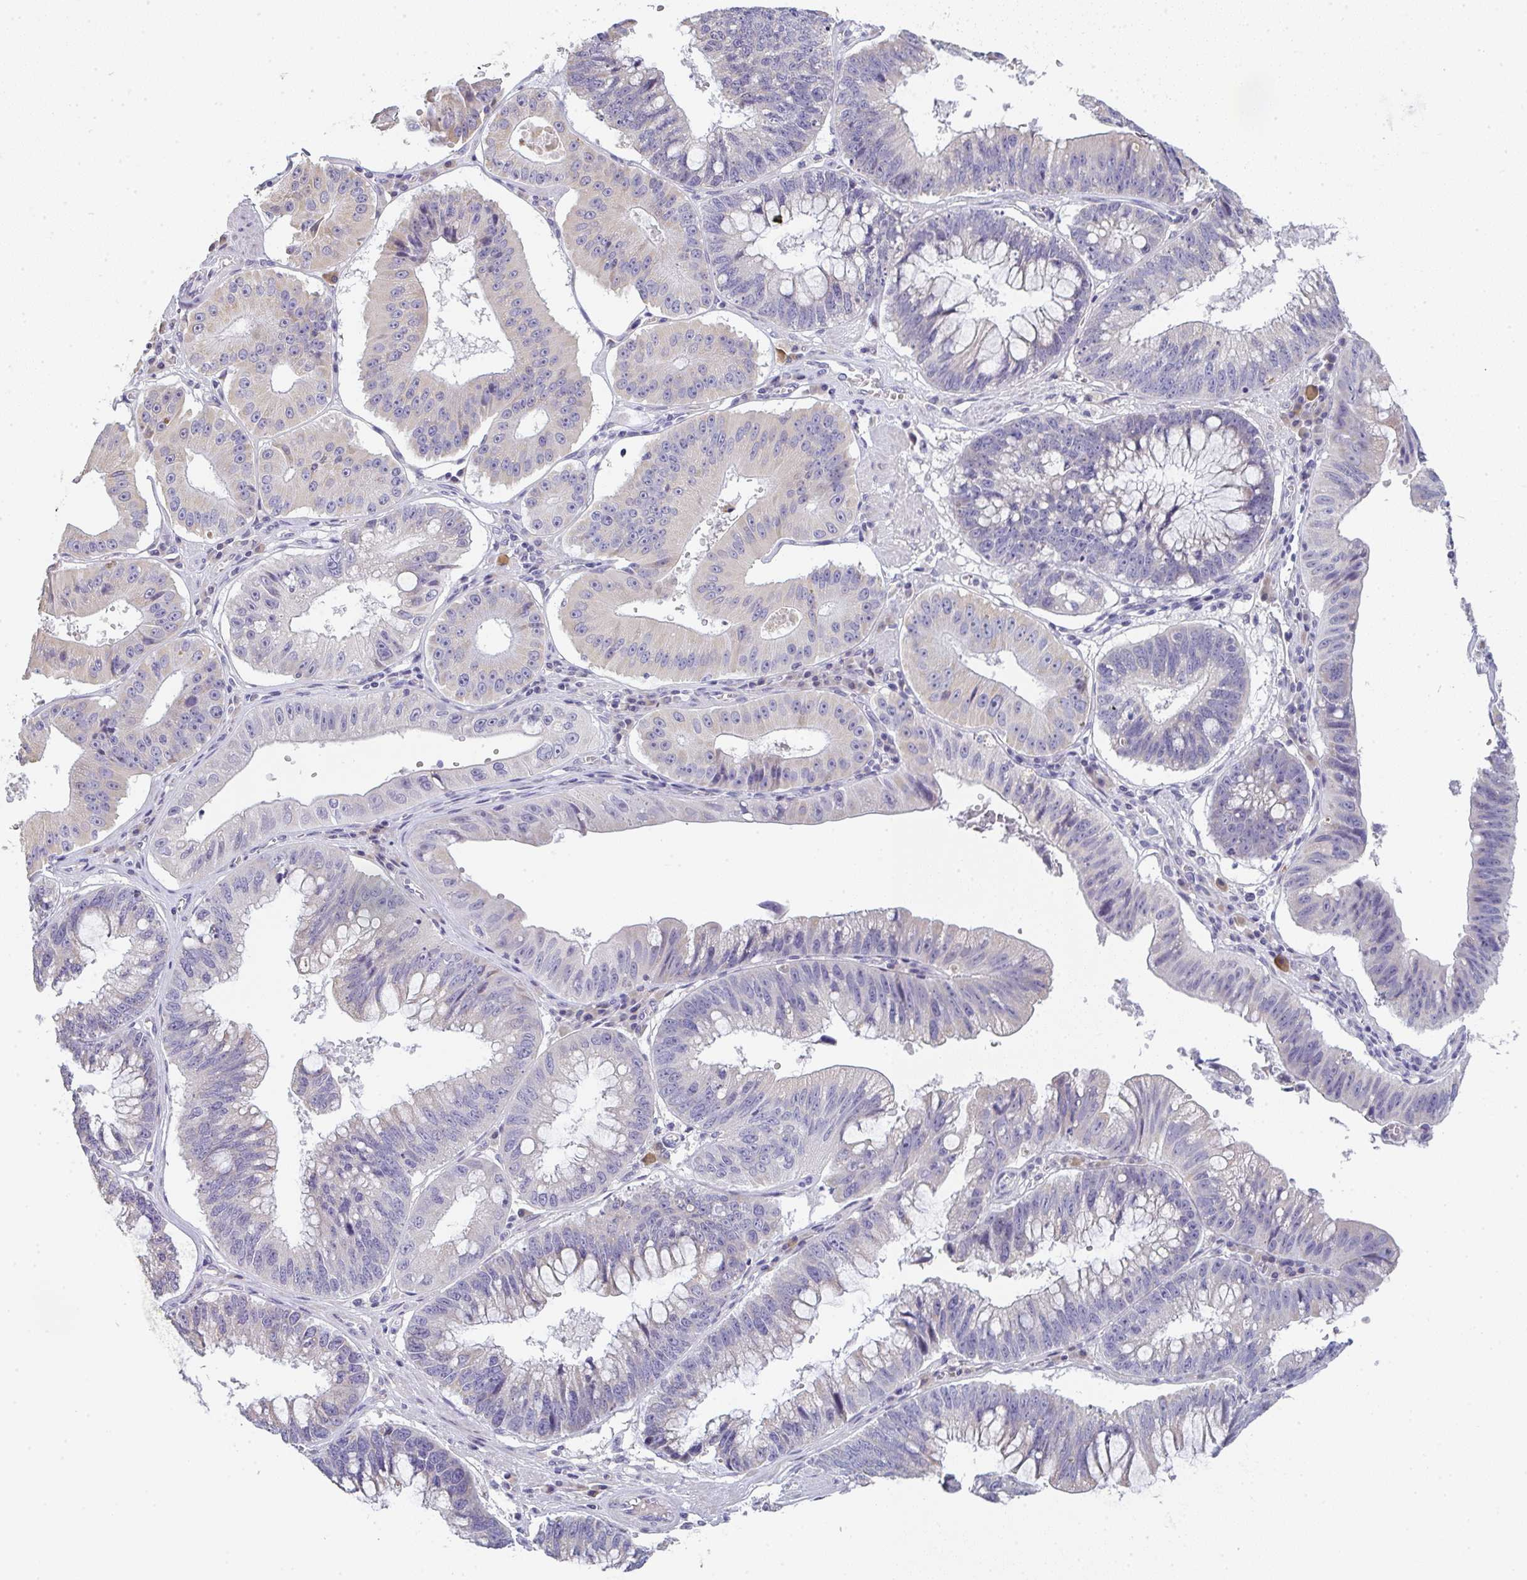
{"staining": {"intensity": "weak", "quantity": "<25%", "location": "cytoplasmic/membranous"}, "tissue": "stomach cancer", "cell_type": "Tumor cells", "image_type": "cancer", "snomed": [{"axis": "morphology", "description": "Adenocarcinoma, NOS"}, {"axis": "topography", "description": "Stomach"}], "caption": "Immunohistochemical staining of human adenocarcinoma (stomach) exhibits no significant positivity in tumor cells.", "gene": "CACNA1S", "patient": {"sex": "male", "age": 59}}